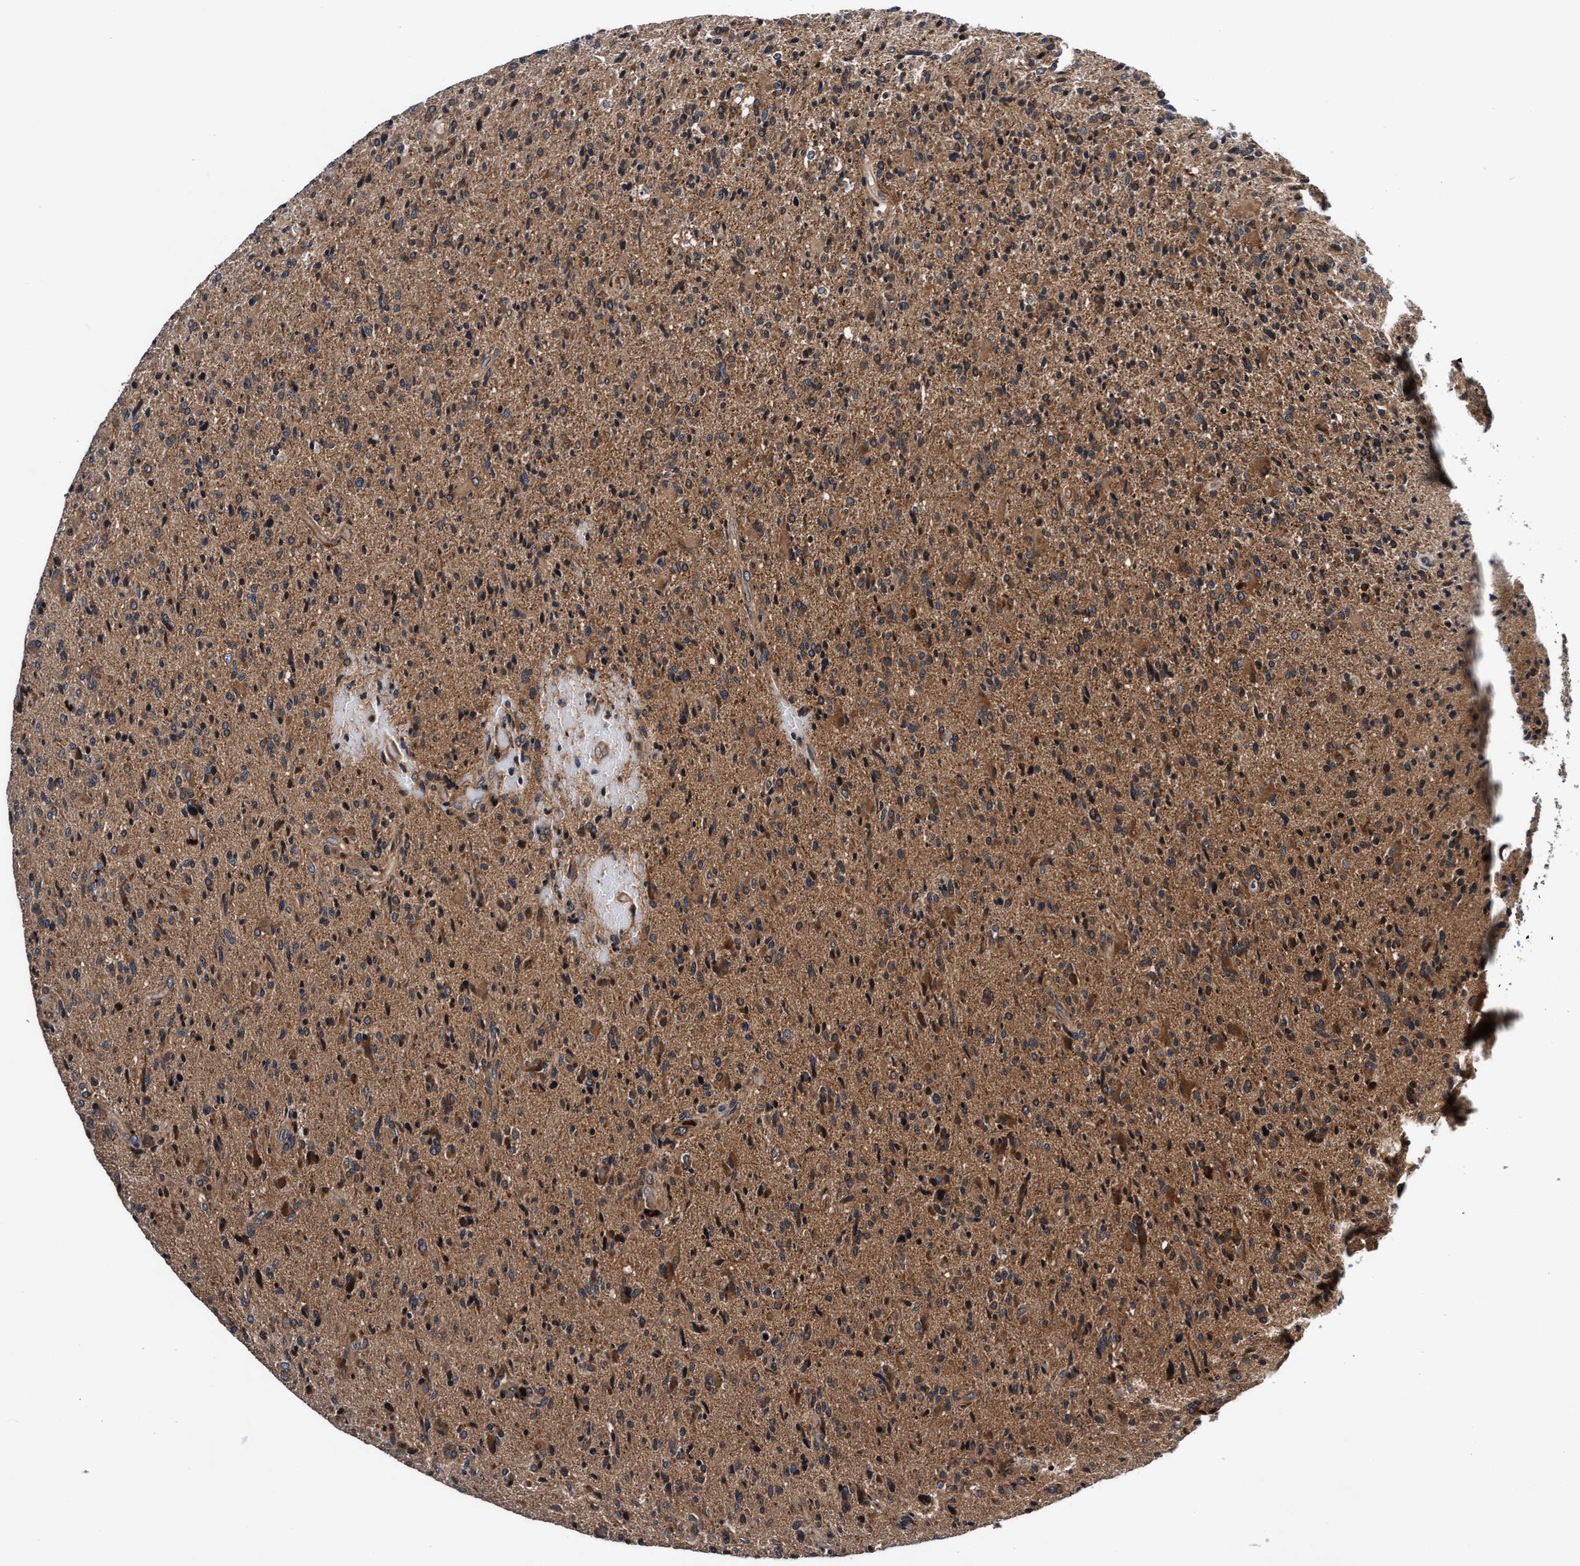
{"staining": {"intensity": "moderate", "quantity": "<25%", "location": "cytoplasmic/membranous"}, "tissue": "glioma", "cell_type": "Tumor cells", "image_type": "cancer", "snomed": [{"axis": "morphology", "description": "Glioma, malignant, High grade"}, {"axis": "topography", "description": "Brain"}], "caption": "Protein expression analysis of high-grade glioma (malignant) exhibits moderate cytoplasmic/membranous expression in about <25% of tumor cells.", "gene": "EFCAB13", "patient": {"sex": "male", "age": 72}}